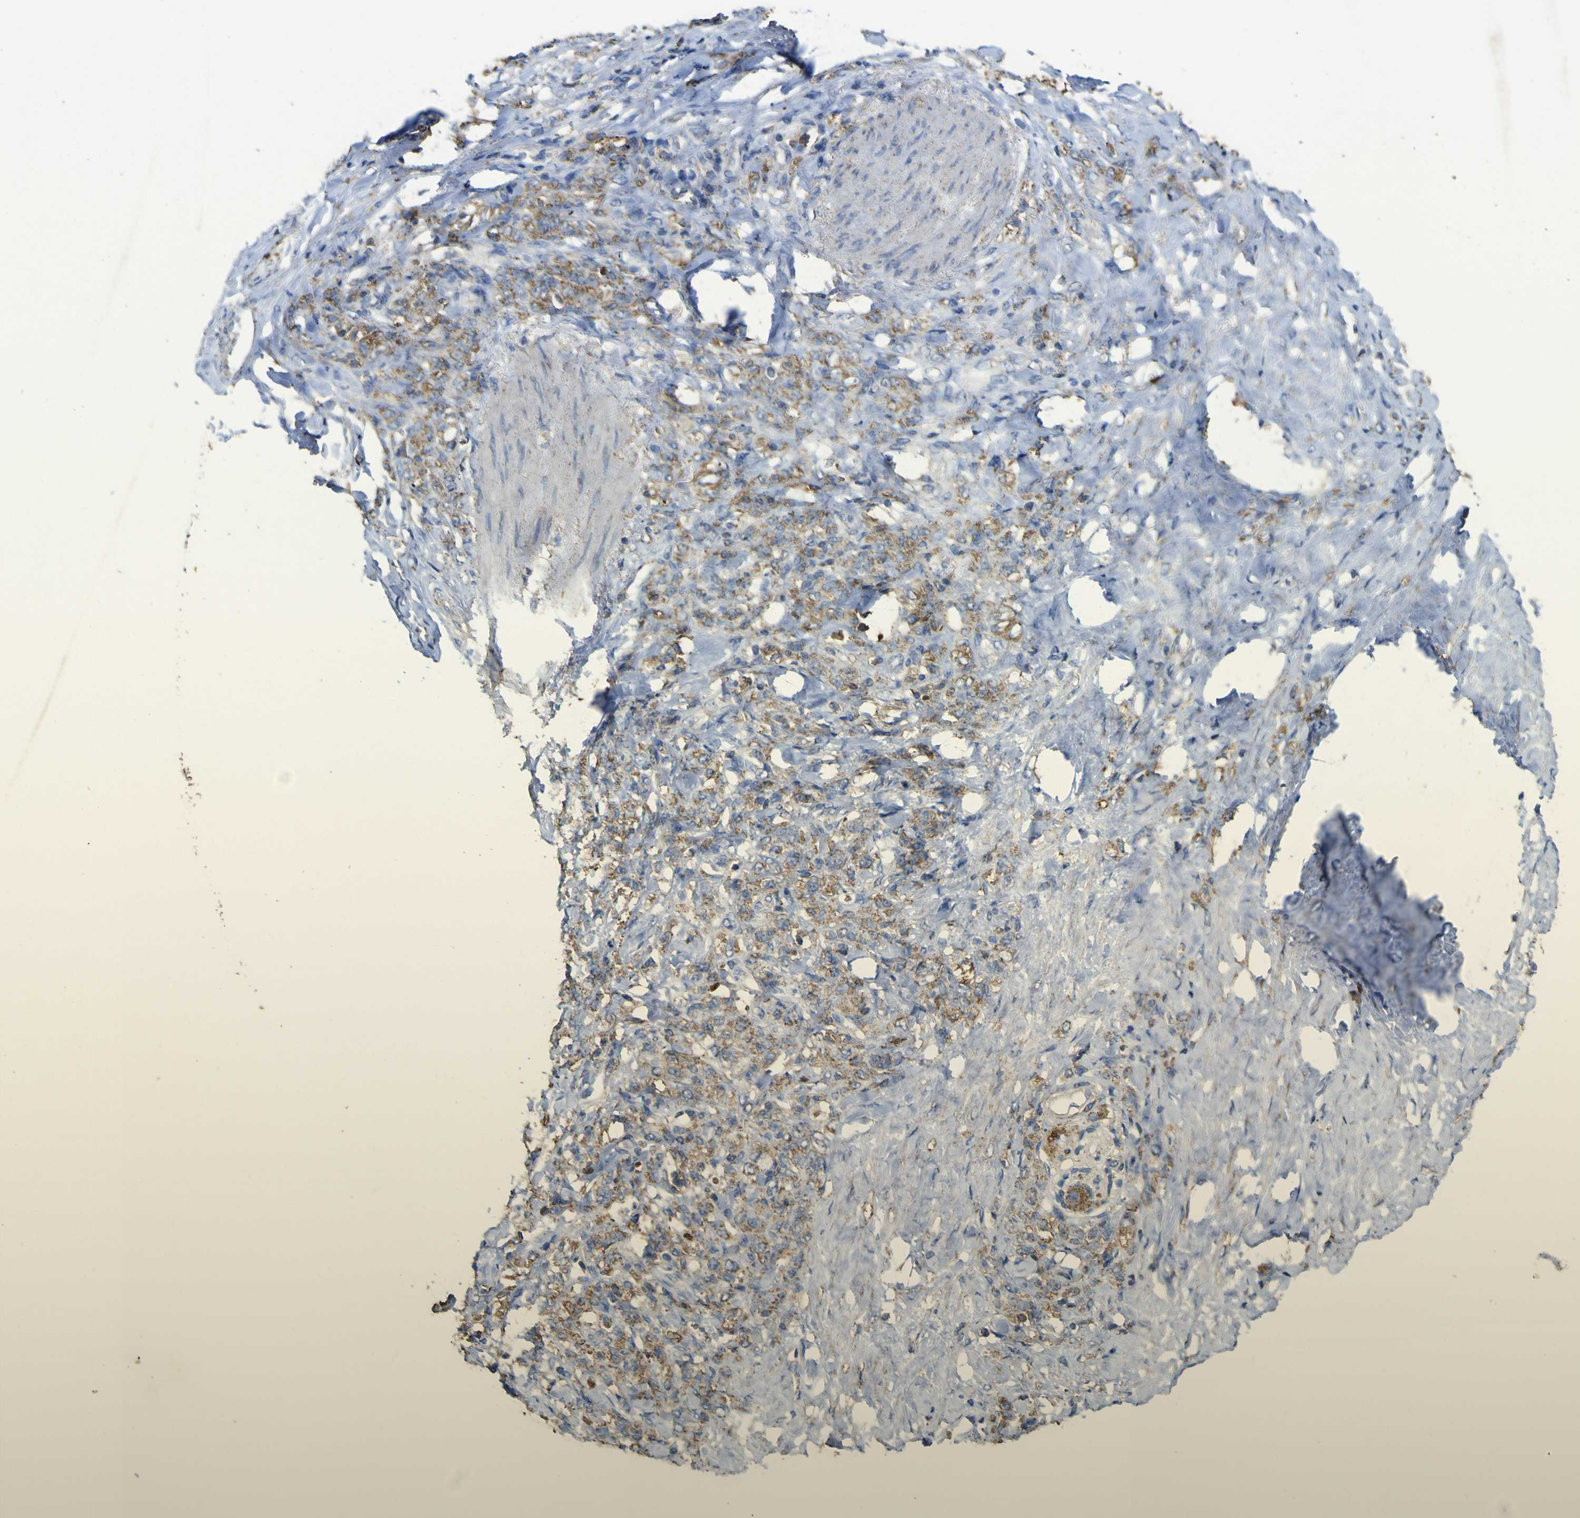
{"staining": {"intensity": "moderate", "quantity": "25%-75%", "location": "cytoplasmic/membranous"}, "tissue": "stomach cancer", "cell_type": "Tumor cells", "image_type": "cancer", "snomed": [{"axis": "morphology", "description": "Adenocarcinoma, NOS"}, {"axis": "topography", "description": "Stomach"}], "caption": "Immunohistochemistry (IHC) of stomach cancer reveals medium levels of moderate cytoplasmic/membranous positivity in approximately 25%-75% of tumor cells. (DAB IHC with brightfield microscopy, high magnification).", "gene": "ACSL3", "patient": {"sex": "male", "age": 82}}